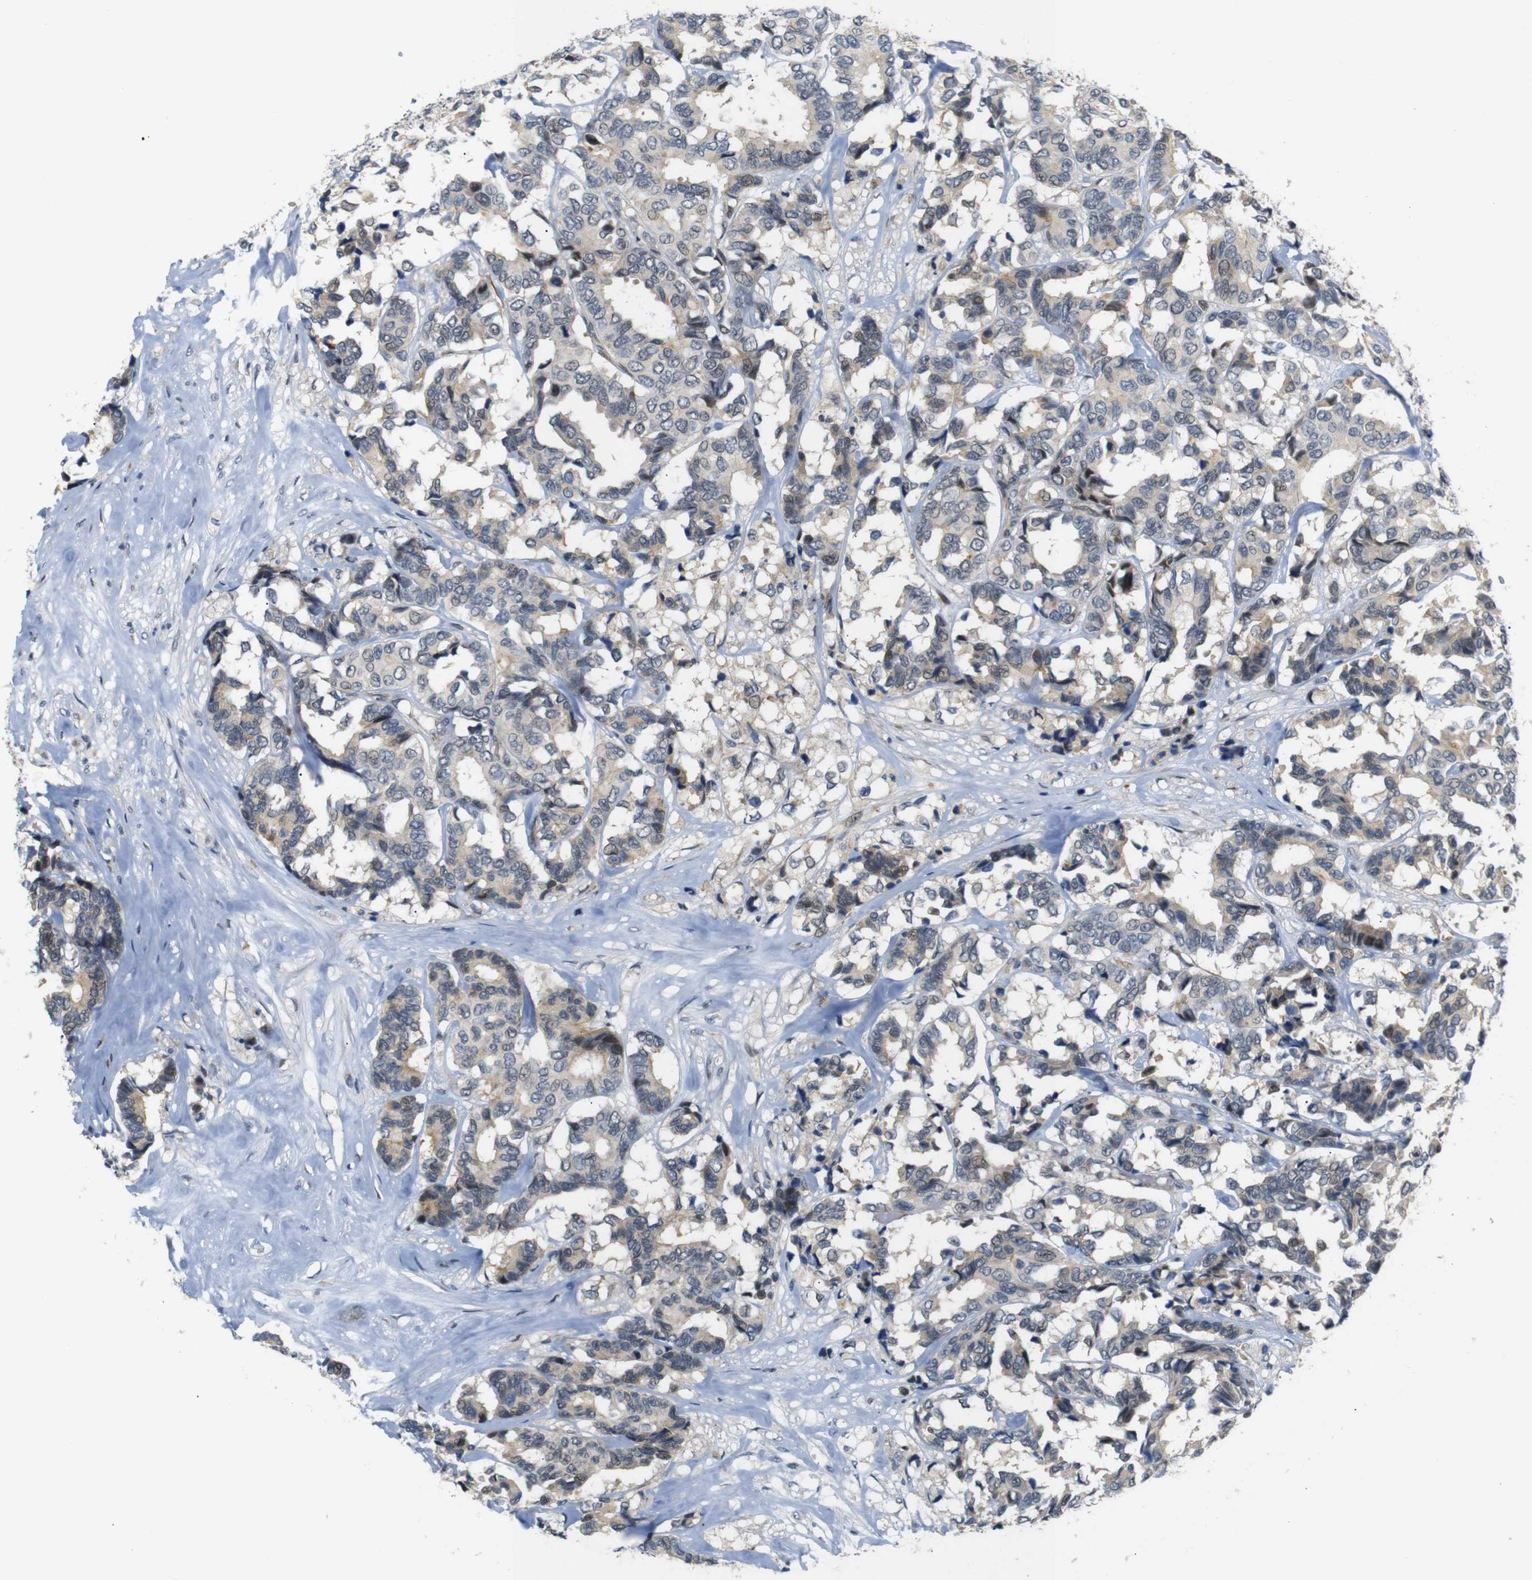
{"staining": {"intensity": "weak", "quantity": ">75%", "location": "cytoplasmic/membranous"}, "tissue": "breast cancer", "cell_type": "Tumor cells", "image_type": "cancer", "snomed": [{"axis": "morphology", "description": "Duct carcinoma"}, {"axis": "topography", "description": "Breast"}], "caption": "The immunohistochemical stain highlights weak cytoplasmic/membranous expression in tumor cells of breast cancer tissue. The protein is shown in brown color, while the nuclei are stained blue.", "gene": "SYDE1", "patient": {"sex": "female", "age": 87}}